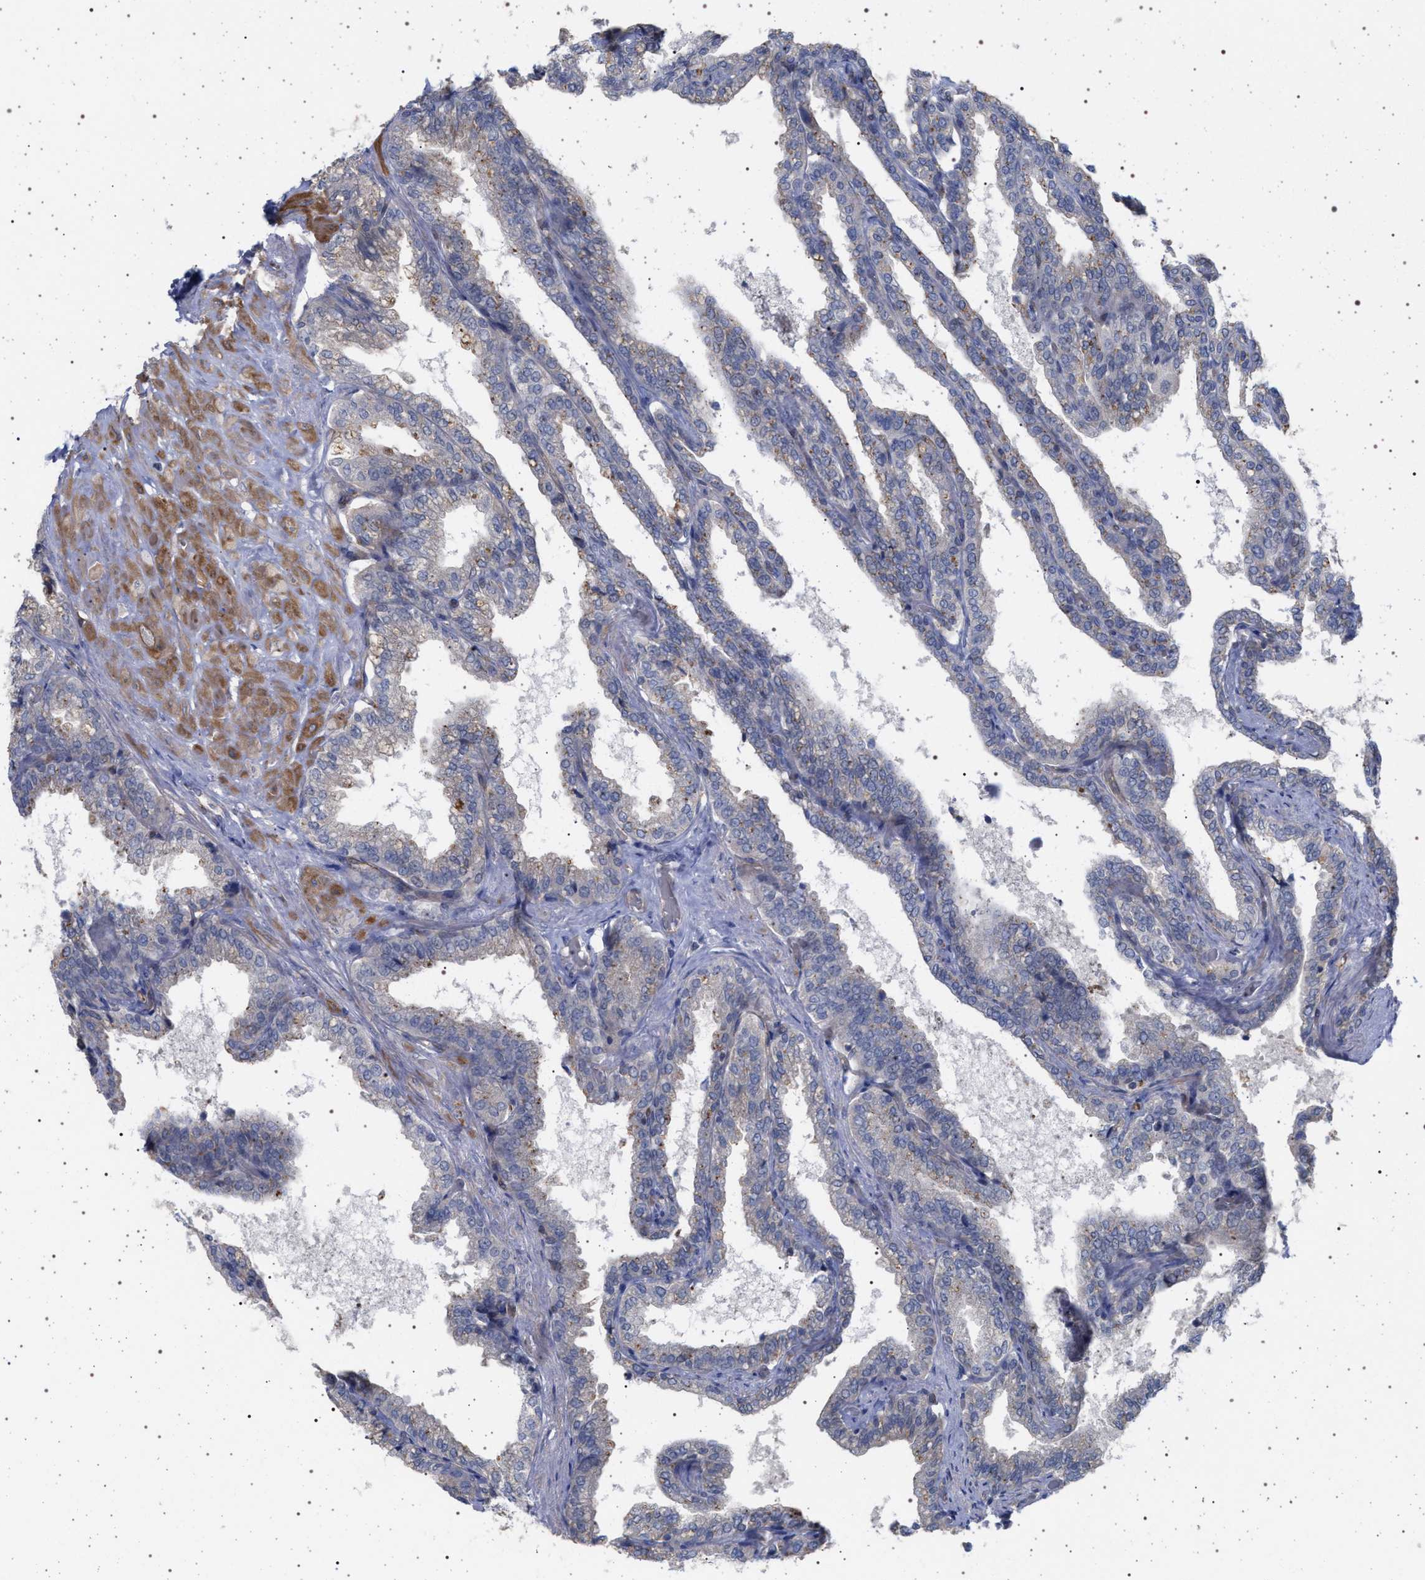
{"staining": {"intensity": "negative", "quantity": "none", "location": "none"}, "tissue": "seminal vesicle", "cell_type": "Glandular cells", "image_type": "normal", "snomed": [{"axis": "morphology", "description": "Normal tissue, NOS"}, {"axis": "topography", "description": "Seminal veicle"}], "caption": "IHC histopathology image of benign seminal vesicle stained for a protein (brown), which displays no staining in glandular cells.", "gene": "RBM48", "patient": {"sex": "male", "age": 46}}